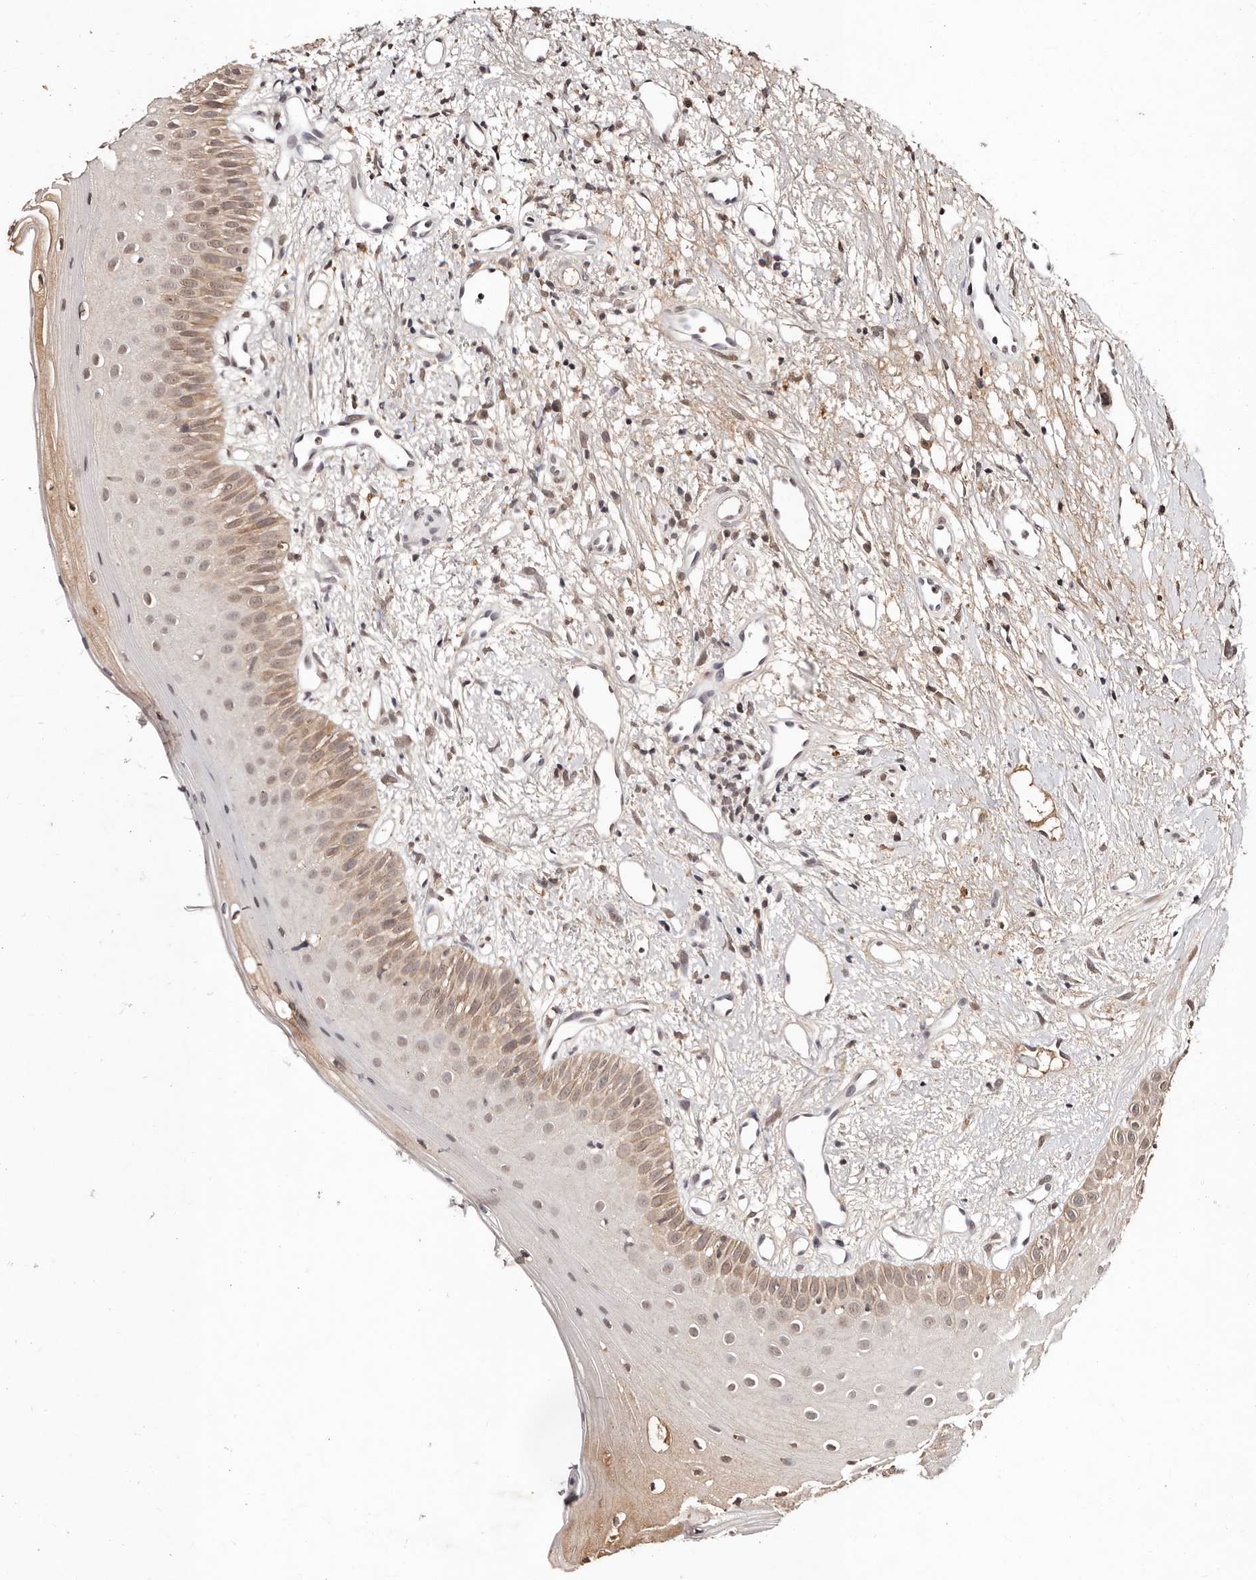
{"staining": {"intensity": "moderate", "quantity": ">75%", "location": "cytoplasmic/membranous,nuclear"}, "tissue": "oral mucosa", "cell_type": "Squamous epithelial cells", "image_type": "normal", "snomed": [{"axis": "morphology", "description": "Normal tissue, NOS"}, {"axis": "topography", "description": "Oral tissue"}], "caption": "IHC staining of benign oral mucosa, which shows medium levels of moderate cytoplasmic/membranous,nuclear positivity in about >75% of squamous epithelial cells indicating moderate cytoplasmic/membranous,nuclear protein staining. The staining was performed using DAB (3,3'-diaminobenzidine) (brown) for protein detection and nuclei were counterstained in hematoxylin (blue).", "gene": "BICRAL", "patient": {"sex": "female", "age": 63}}